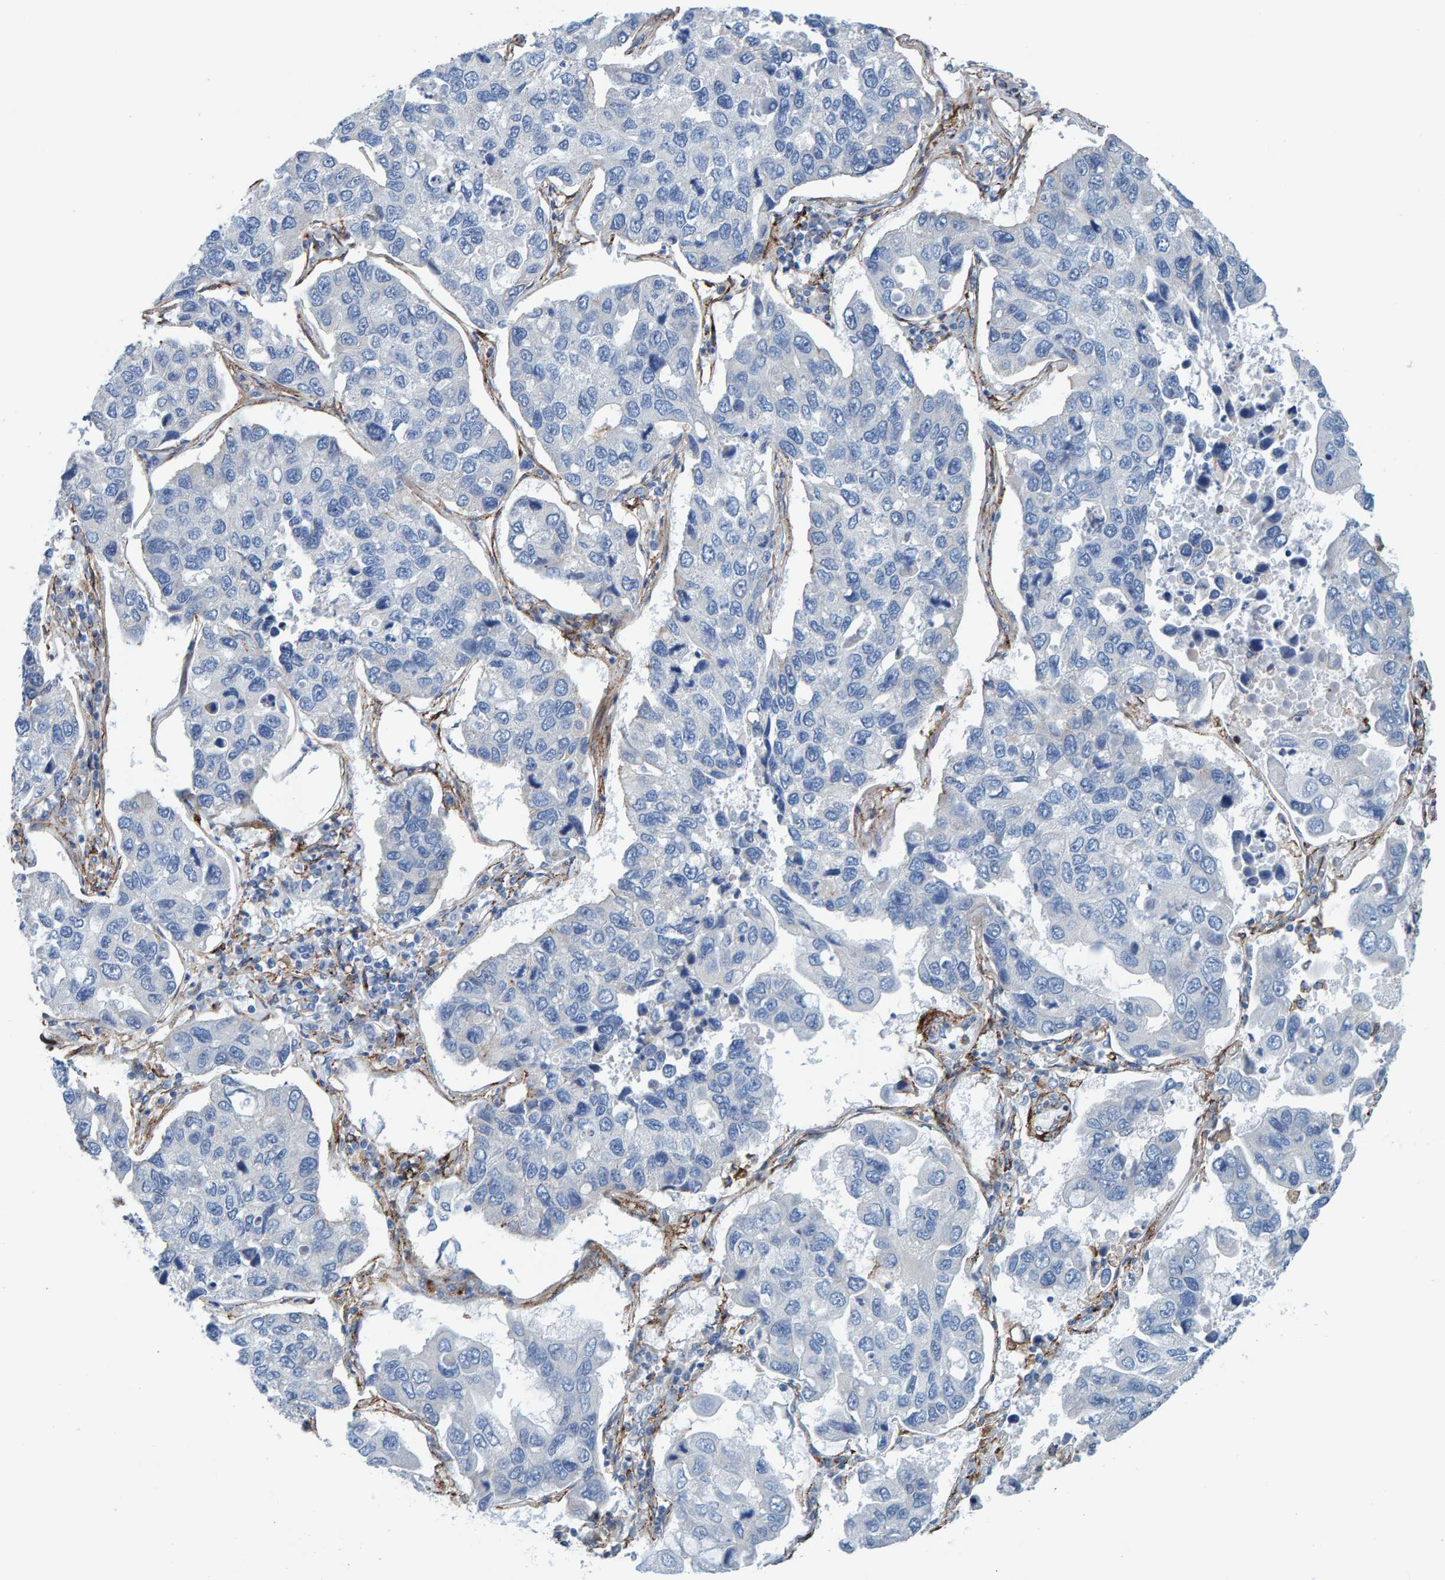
{"staining": {"intensity": "negative", "quantity": "none", "location": "none"}, "tissue": "lung cancer", "cell_type": "Tumor cells", "image_type": "cancer", "snomed": [{"axis": "morphology", "description": "Adenocarcinoma, NOS"}, {"axis": "topography", "description": "Lung"}], "caption": "A micrograph of human lung cancer (adenocarcinoma) is negative for staining in tumor cells.", "gene": "LRP1", "patient": {"sex": "male", "age": 64}}